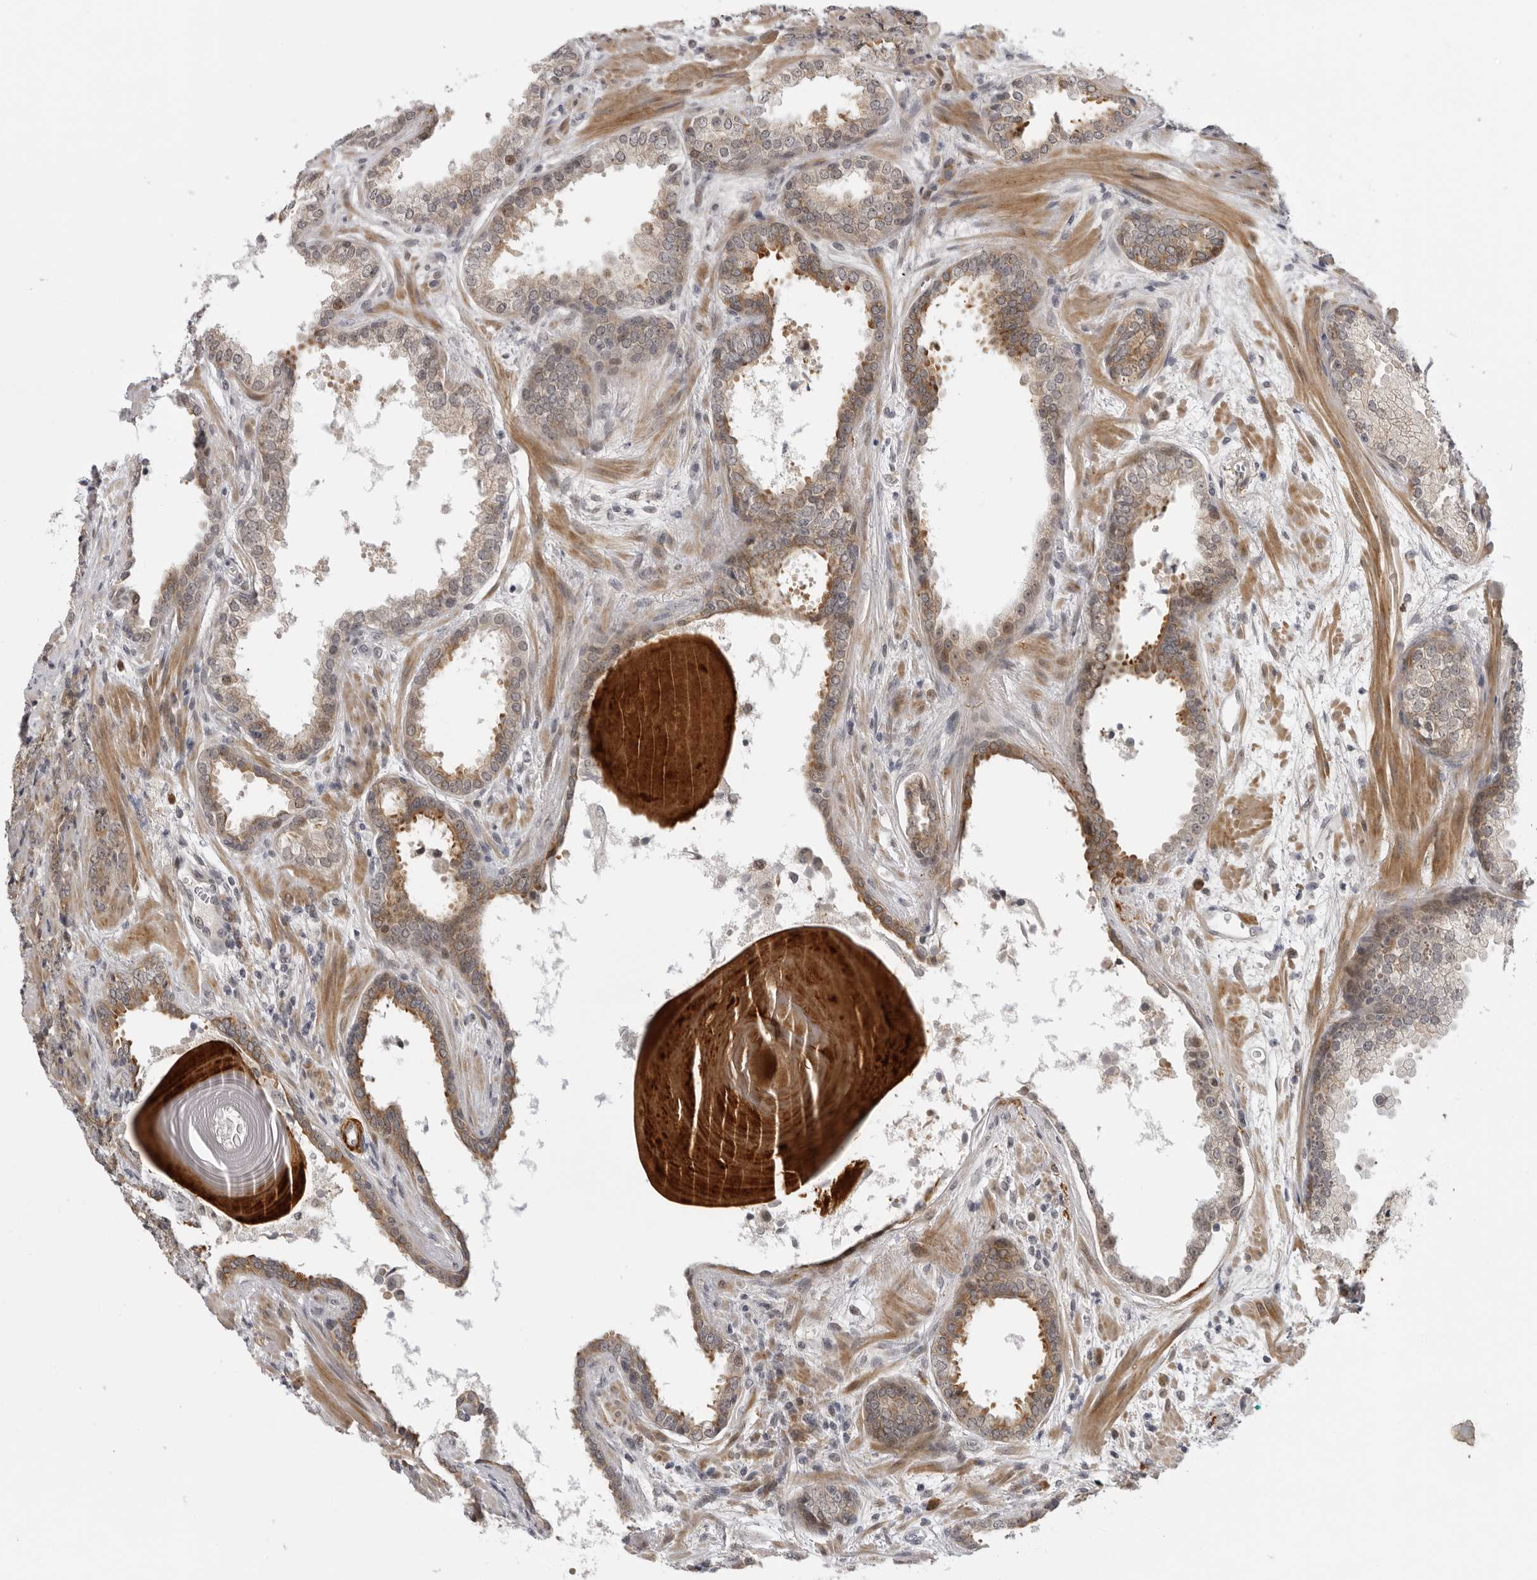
{"staining": {"intensity": "moderate", "quantity": ">75%", "location": "cytoplasmic/membranous"}, "tissue": "prostate cancer", "cell_type": "Tumor cells", "image_type": "cancer", "snomed": [{"axis": "morphology", "description": "Adenocarcinoma, High grade"}, {"axis": "topography", "description": "Prostate"}], "caption": "Moderate cytoplasmic/membranous positivity is appreciated in approximately >75% of tumor cells in high-grade adenocarcinoma (prostate).", "gene": "ALPK2", "patient": {"sex": "male", "age": 62}}